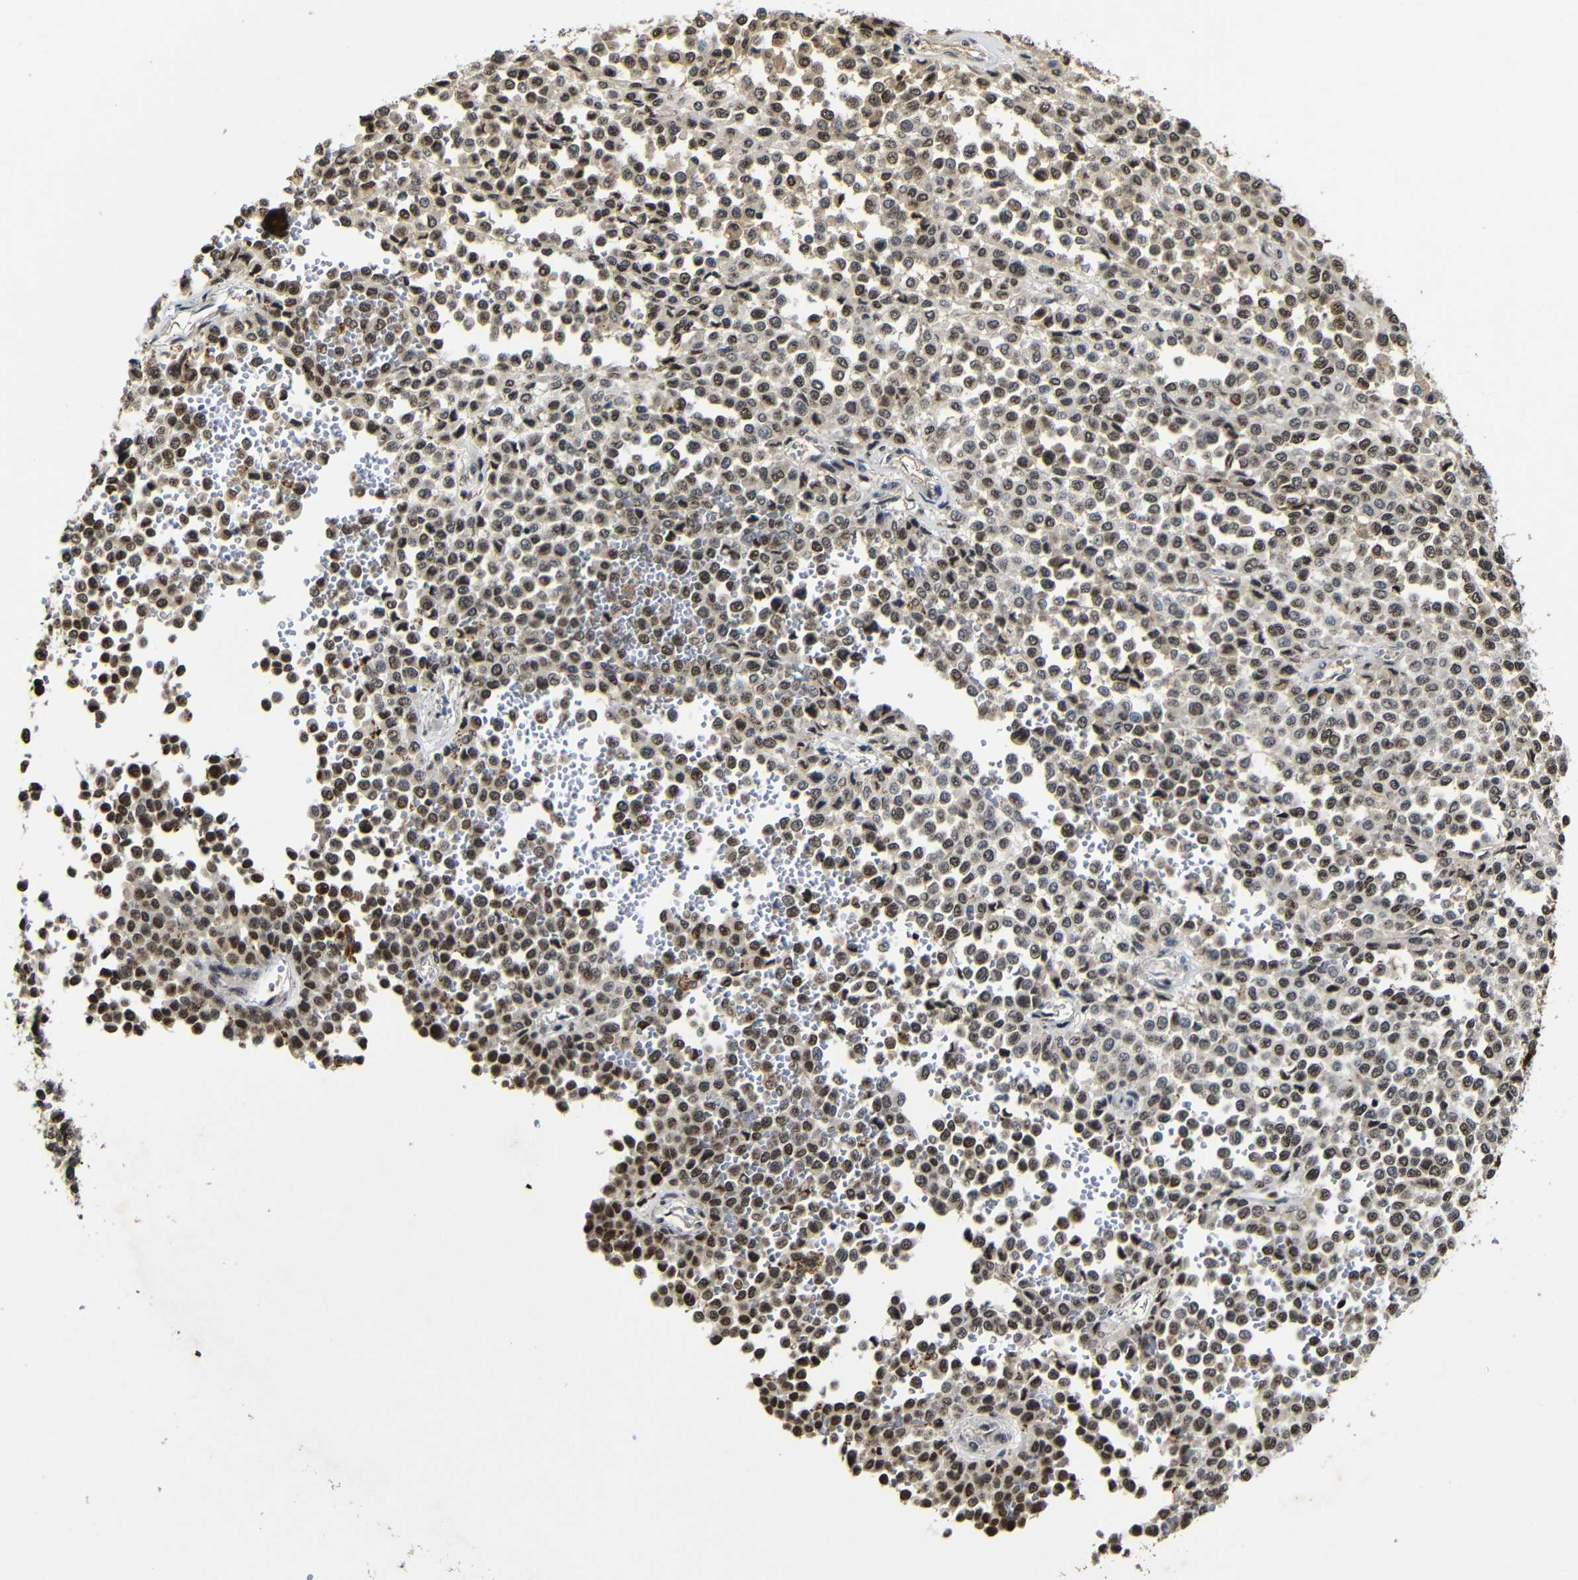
{"staining": {"intensity": "moderate", "quantity": "25%-75%", "location": "nuclear"}, "tissue": "melanoma", "cell_type": "Tumor cells", "image_type": "cancer", "snomed": [{"axis": "morphology", "description": "Malignant melanoma, Metastatic site"}, {"axis": "topography", "description": "Pancreas"}], "caption": "Melanoma stained with a protein marker exhibits moderate staining in tumor cells.", "gene": "MYC", "patient": {"sex": "female", "age": 30}}